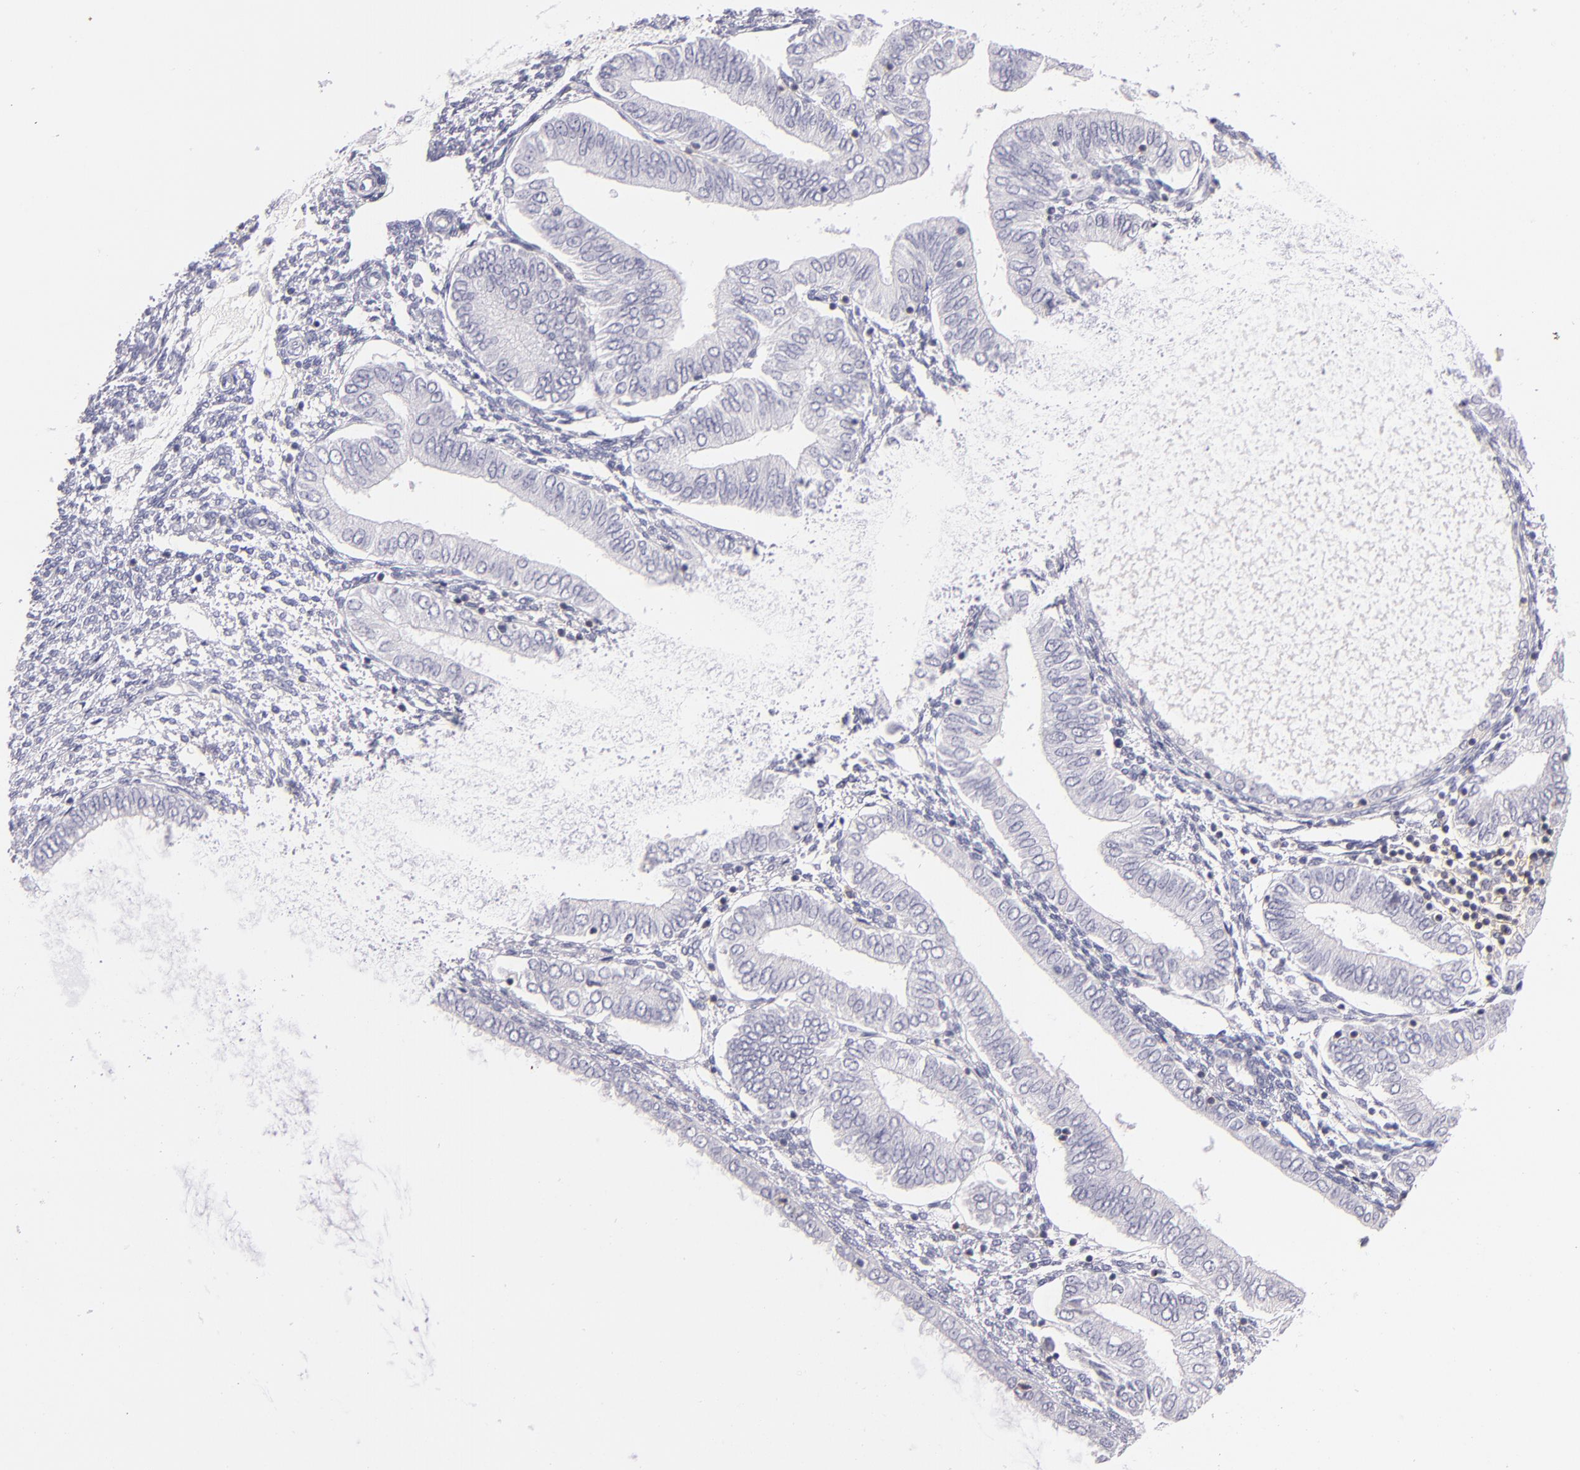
{"staining": {"intensity": "negative", "quantity": "none", "location": "none"}, "tissue": "endometrial cancer", "cell_type": "Tumor cells", "image_type": "cancer", "snomed": [{"axis": "morphology", "description": "Adenocarcinoma, NOS"}, {"axis": "topography", "description": "Endometrium"}], "caption": "Immunohistochemistry micrograph of neoplastic tissue: human endometrial adenocarcinoma stained with DAB exhibits no significant protein expression in tumor cells.", "gene": "CD48", "patient": {"sex": "female", "age": 51}}